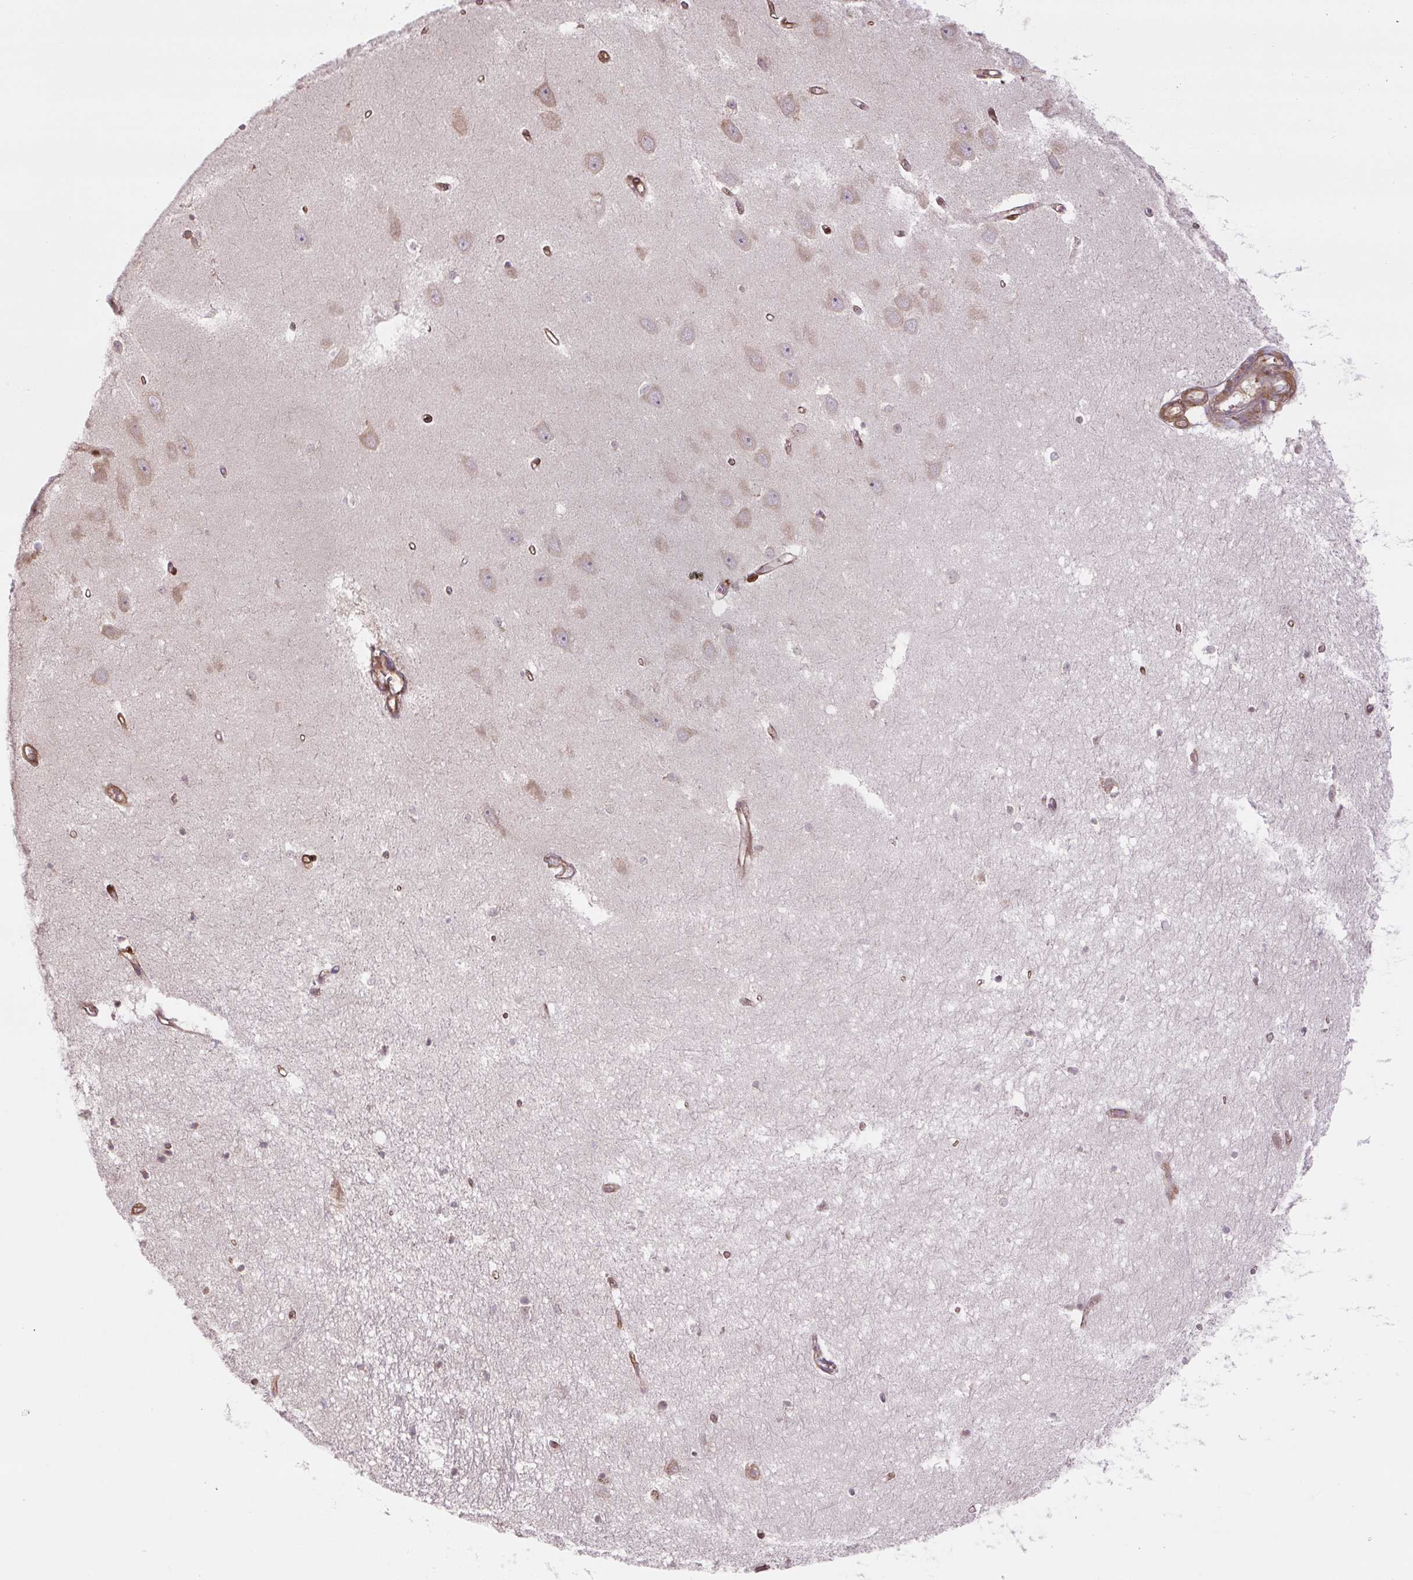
{"staining": {"intensity": "negative", "quantity": "none", "location": "none"}, "tissue": "hippocampus", "cell_type": "Glial cells", "image_type": "normal", "snomed": [{"axis": "morphology", "description": "Normal tissue, NOS"}, {"axis": "topography", "description": "Hippocampus"}], "caption": "A high-resolution image shows immunohistochemistry staining of unremarkable hippocampus, which demonstrates no significant positivity in glial cells. The staining is performed using DAB brown chromogen with nuclei counter-stained in using hematoxylin.", "gene": "RASA1", "patient": {"sex": "female", "age": 64}}